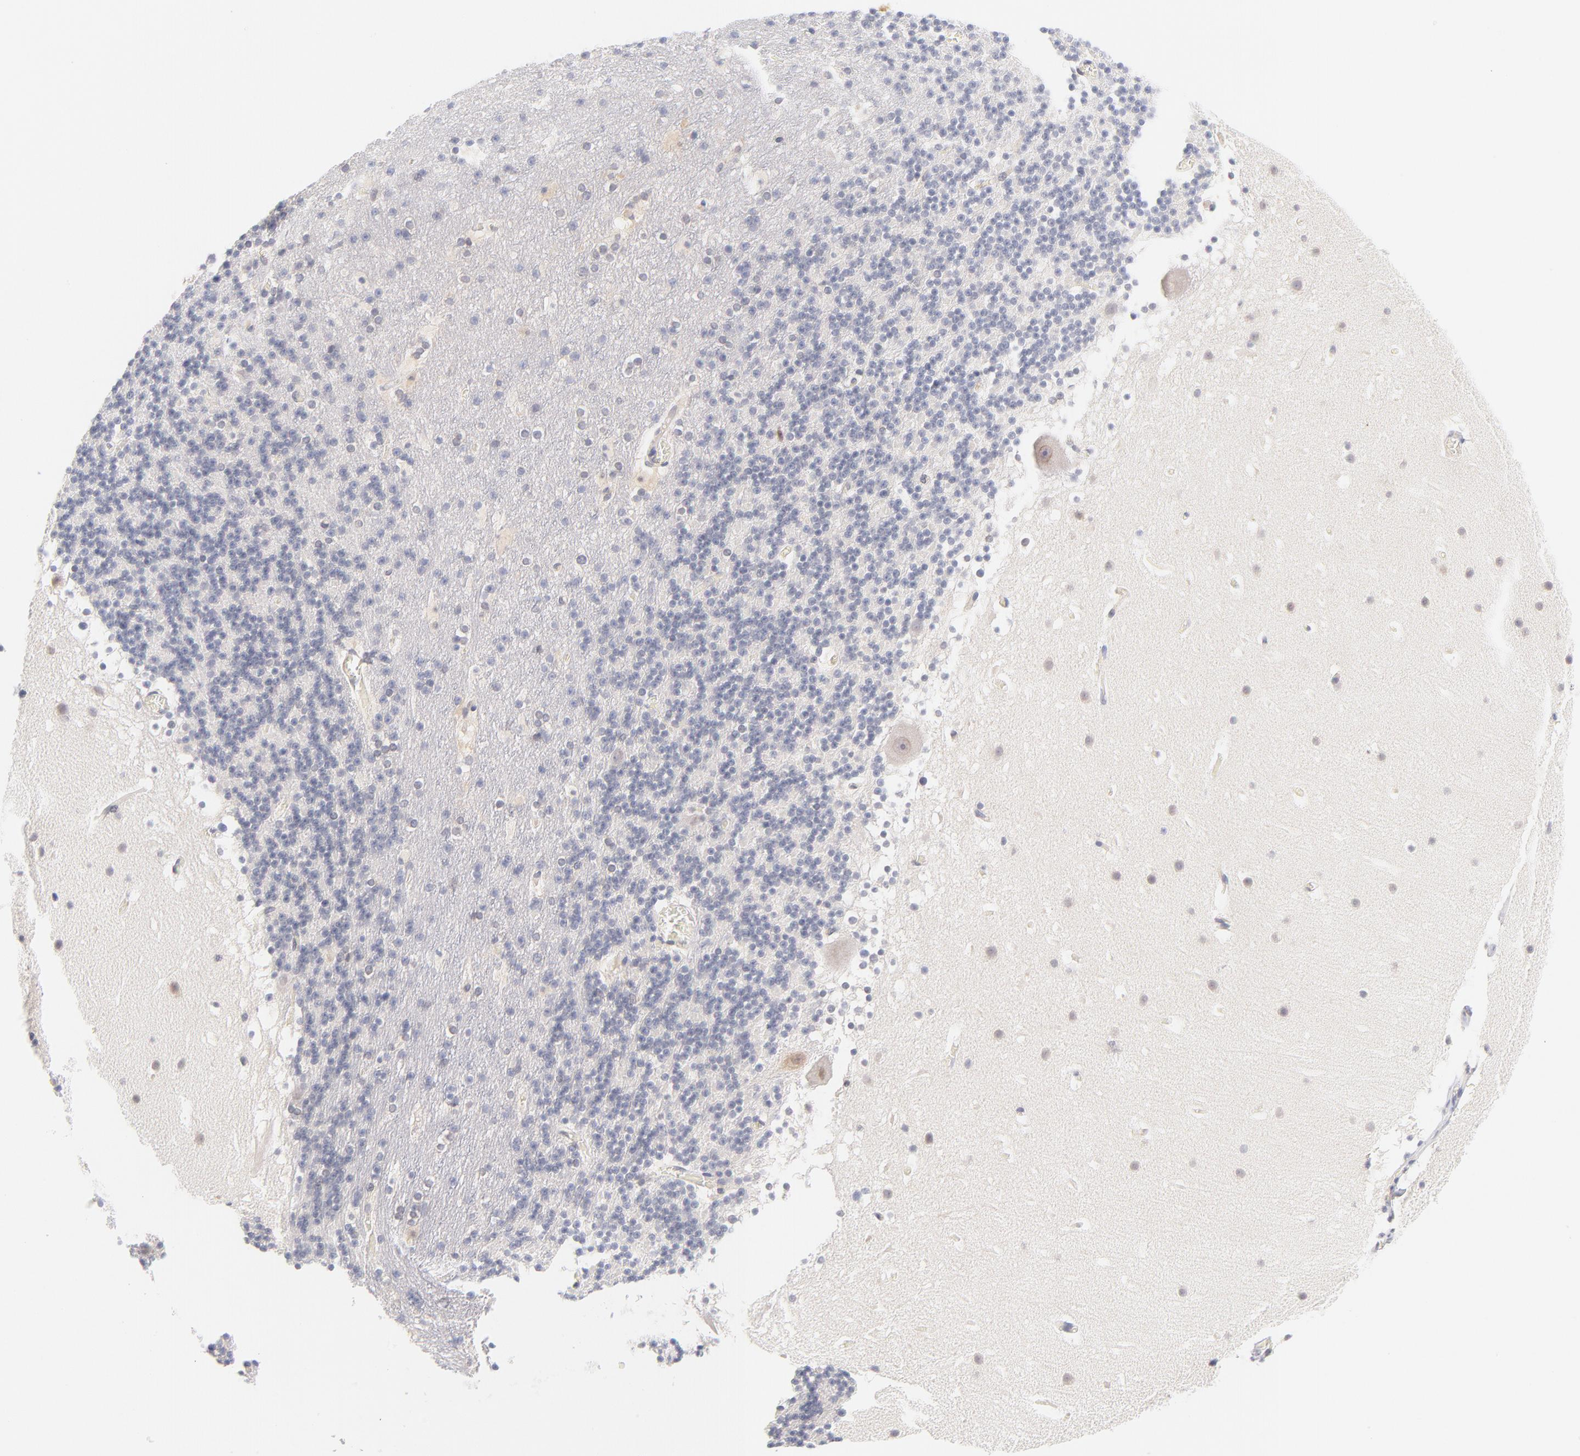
{"staining": {"intensity": "negative", "quantity": "none", "location": "none"}, "tissue": "cerebellum", "cell_type": "Cells in granular layer", "image_type": "normal", "snomed": [{"axis": "morphology", "description": "Normal tissue, NOS"}, {"axis": "topography", "description": "Cerebellum"}], "caption": "Cells in granular layer show no significant protein expression in unremarkable cerebellum. (DAB (3,3'-diaminobenzidine) IHC visualized using brightfield microscopy, high magnification).", "gene": "CASP6", "patient": {"sex": "male", "age": 45}}